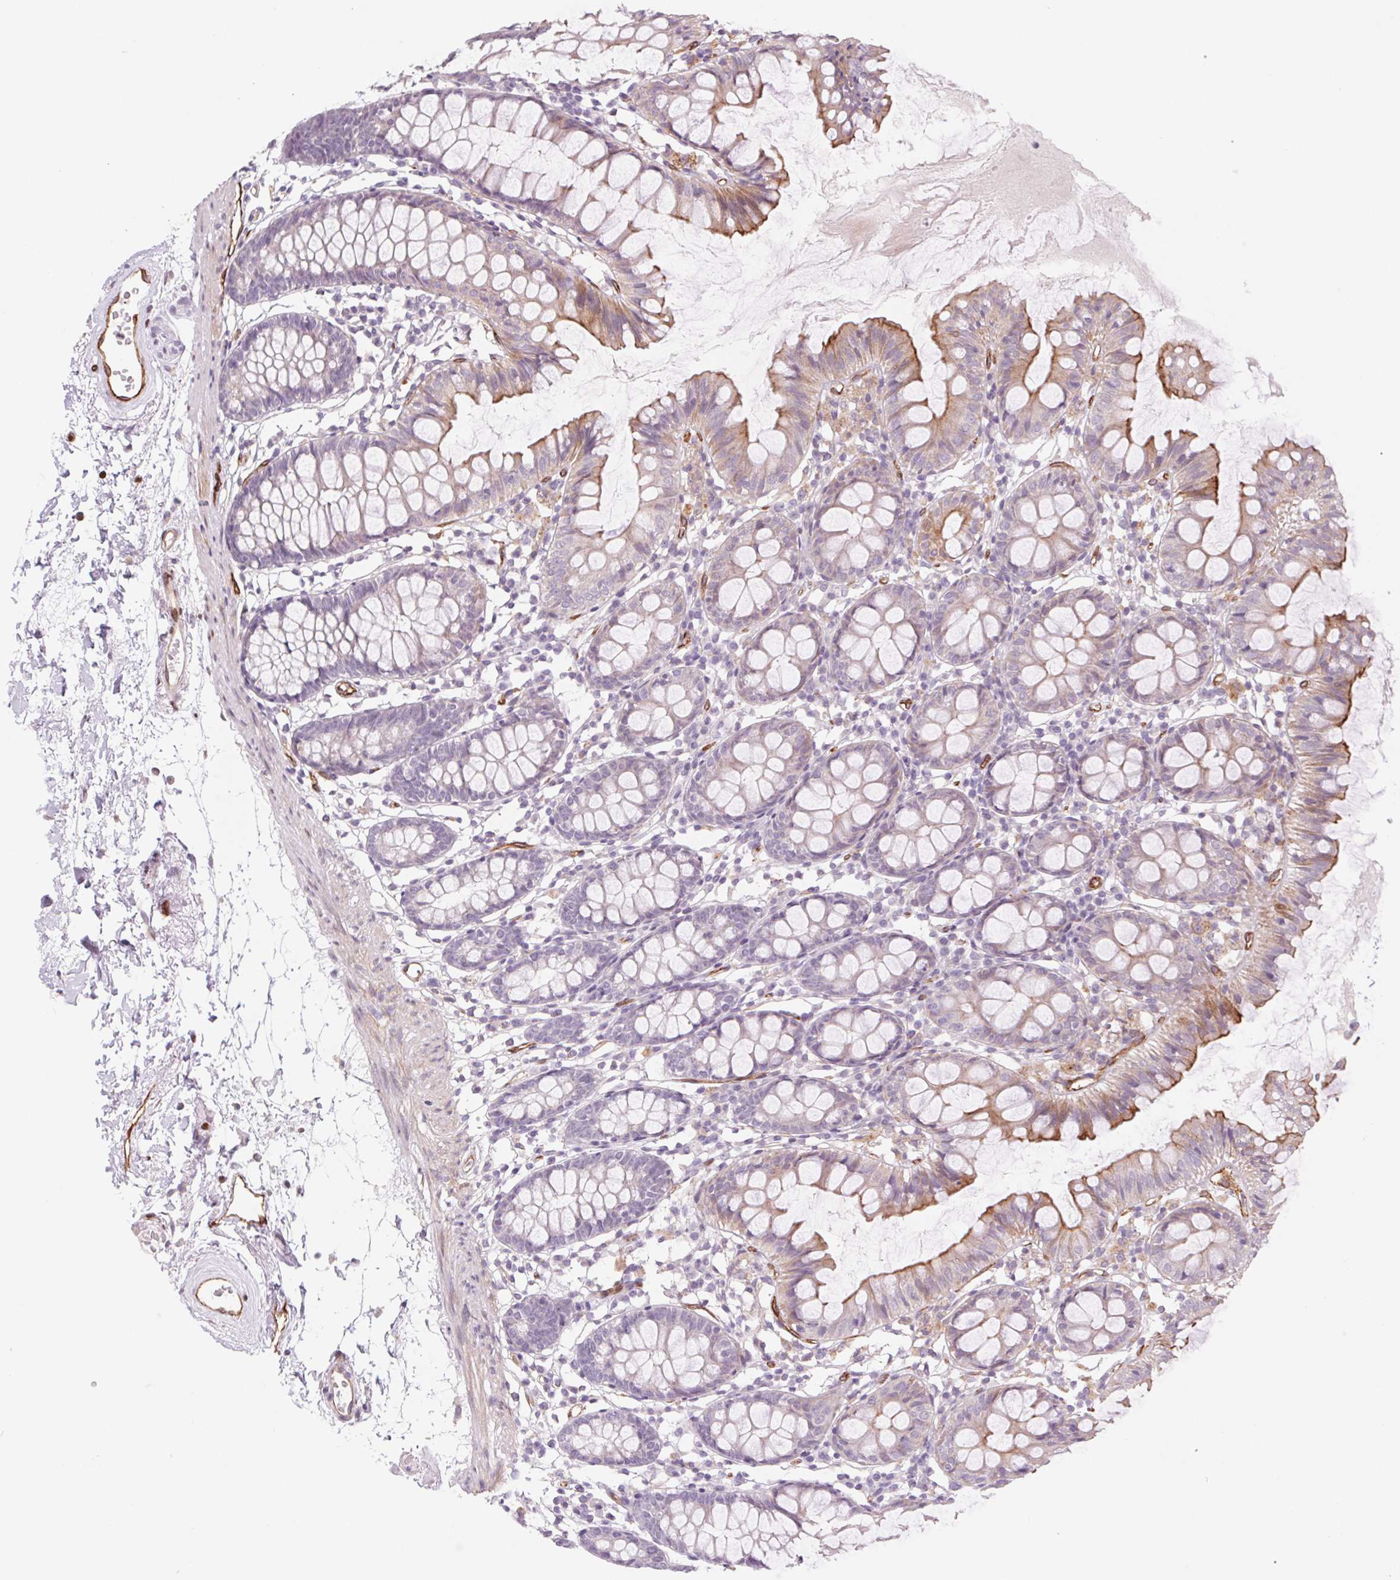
{"staining": {"intensity": "strong", "quantity": ">75%", "location": "cytoplasmic/membranous"}, "tissue": "colon", "cell_type": "Endothelial cells", "image_type": "normal", "snomed": [{"axis": "morphology", "description": "Normal tissue, NOS"}, {"axis": "topography", "description": "Colon"}], "caption": "A high-resolution micrograph shows immunohistochemistry (IHC) staining of normal colon, which reveals strong cytoplasmic/membranous staining in approximately >75% of endothelial cells.", "gene": "MS4A13", "patient": {"sex": "female", "age": 84}}